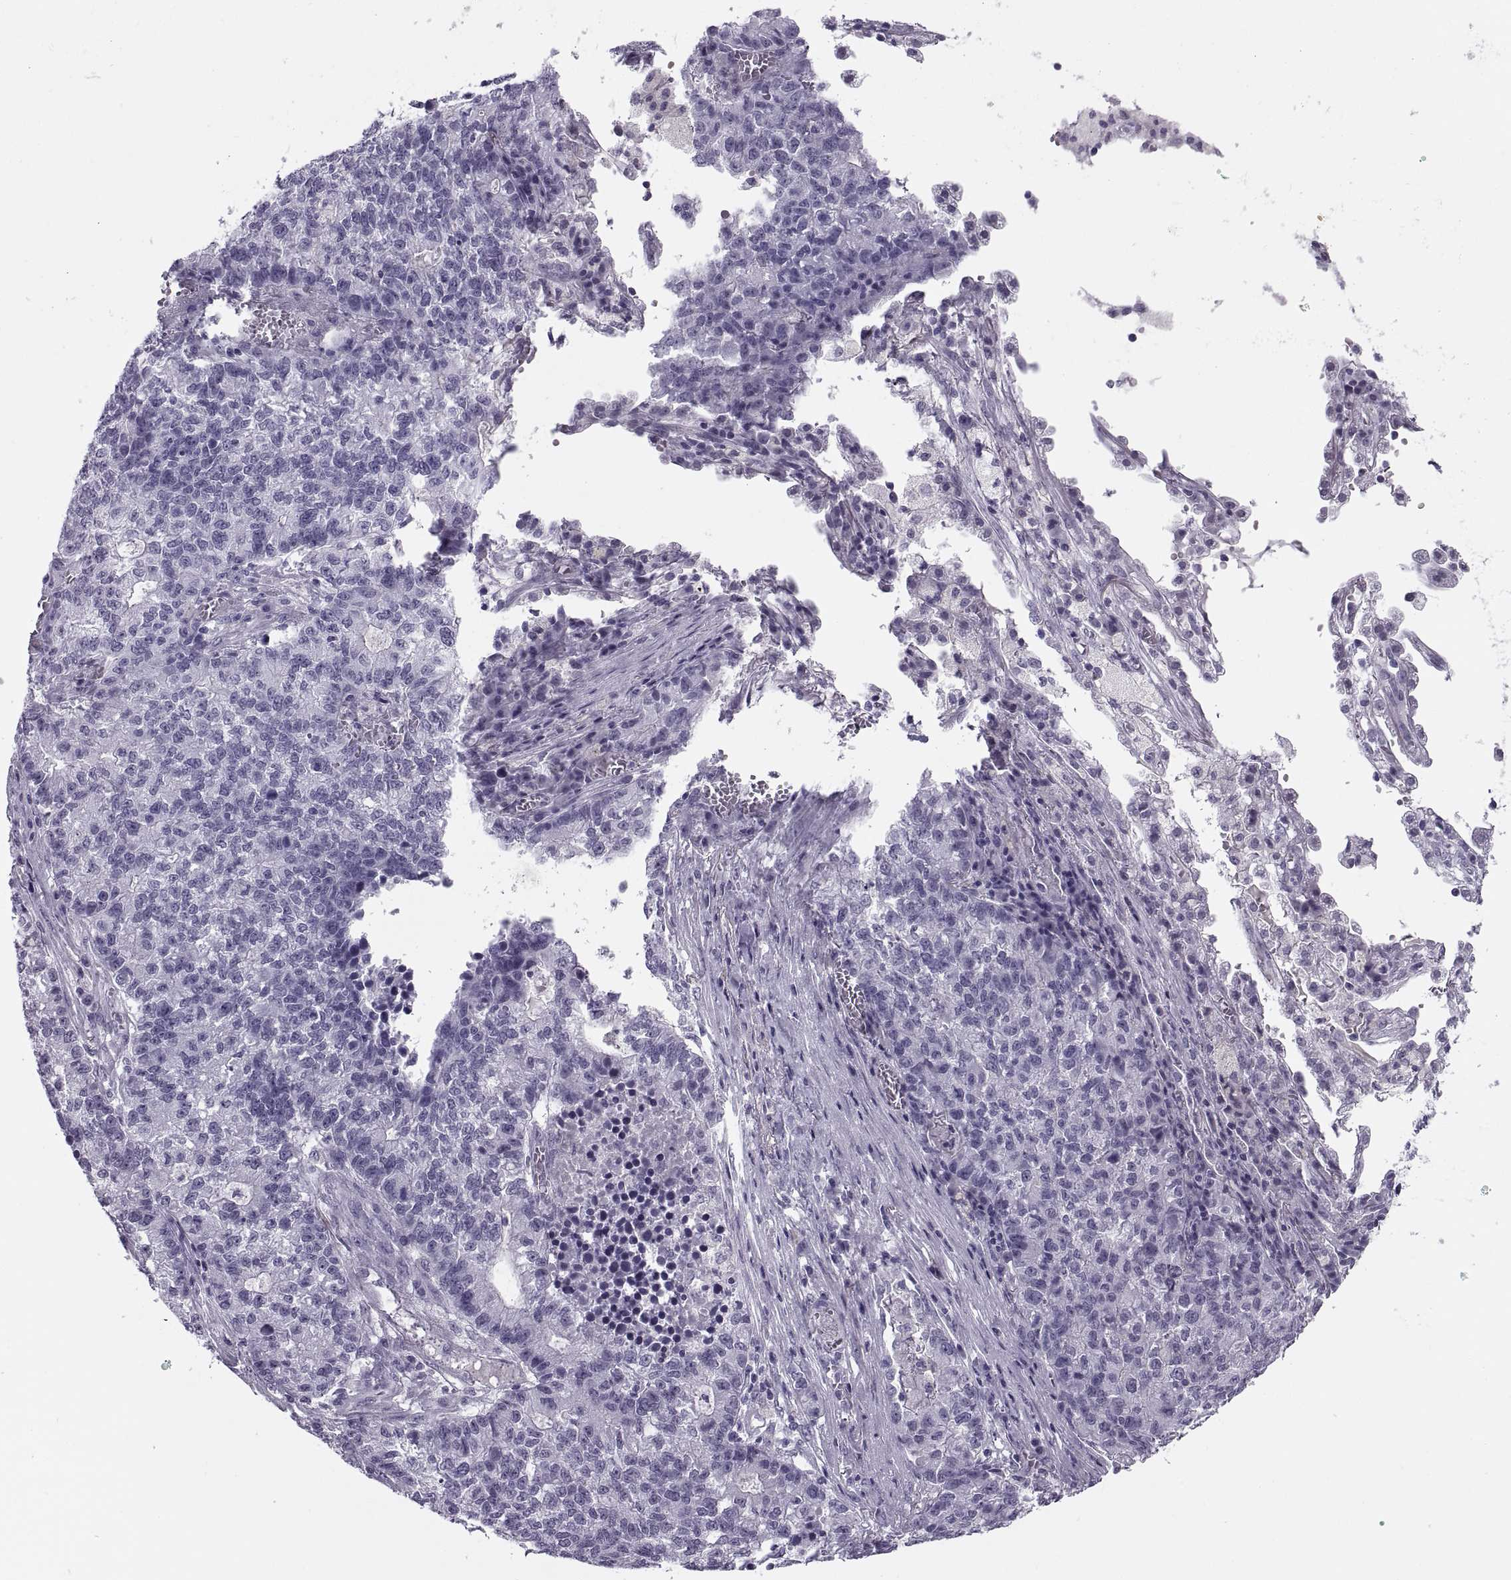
{"staining": {"intensity": "negative", "quantity": "none", "location": "none"}, "tissue": "lung cancer", "cell_type": "Tumor cells", "image_type": "cancer", "snomed": [{"axis": "morphology", "description": "Adenocarcinoma, NOS"}, {"axis": "topography", "description": "Lung"}], "caption": "An image of human lung adenocarcinoma is negative for staining in tumor cells.", "gene": "SYNGR4", "patient": {"sex": "male", "age": 57}}